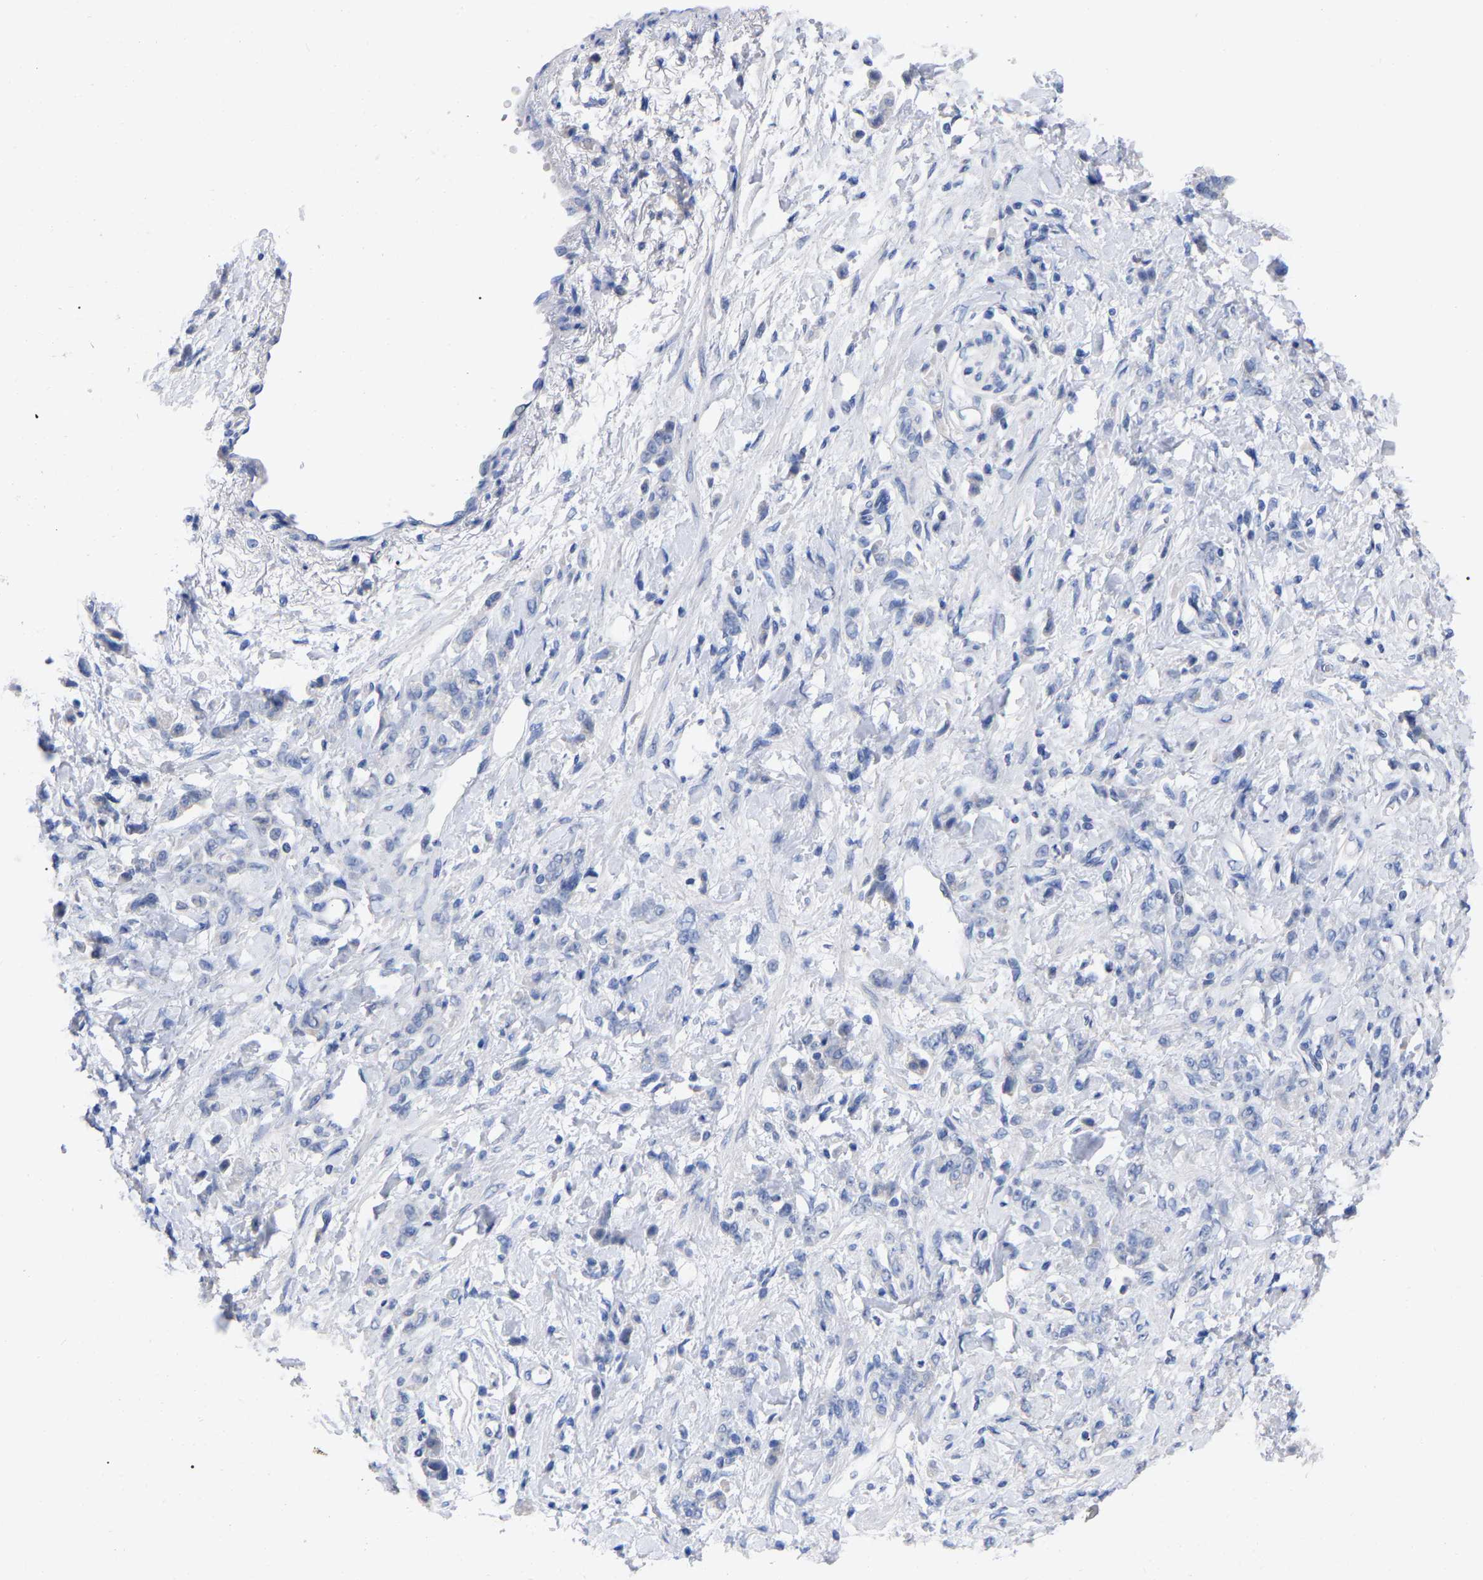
{"staining": {"intensity": "negative", "quantity": "none", "location": "none"}, "tissue": "stomach cancer", "cell_type": "Tumor cells", "image_type": "cancer", "snomed": [{"axis": "morphology", "description": "Normal tissue, NOS"}, {"axis": "morphology", "description": "Adenocarcinoma, NOS"}, {"axis": "topography", "description": "Stomach"}], "caption": "The micrograph shows no staining of tumor cells in stomach adenocarcinoma.", "gene": "HAPLN1", "patient": {"sex": "male", "age": 82}}